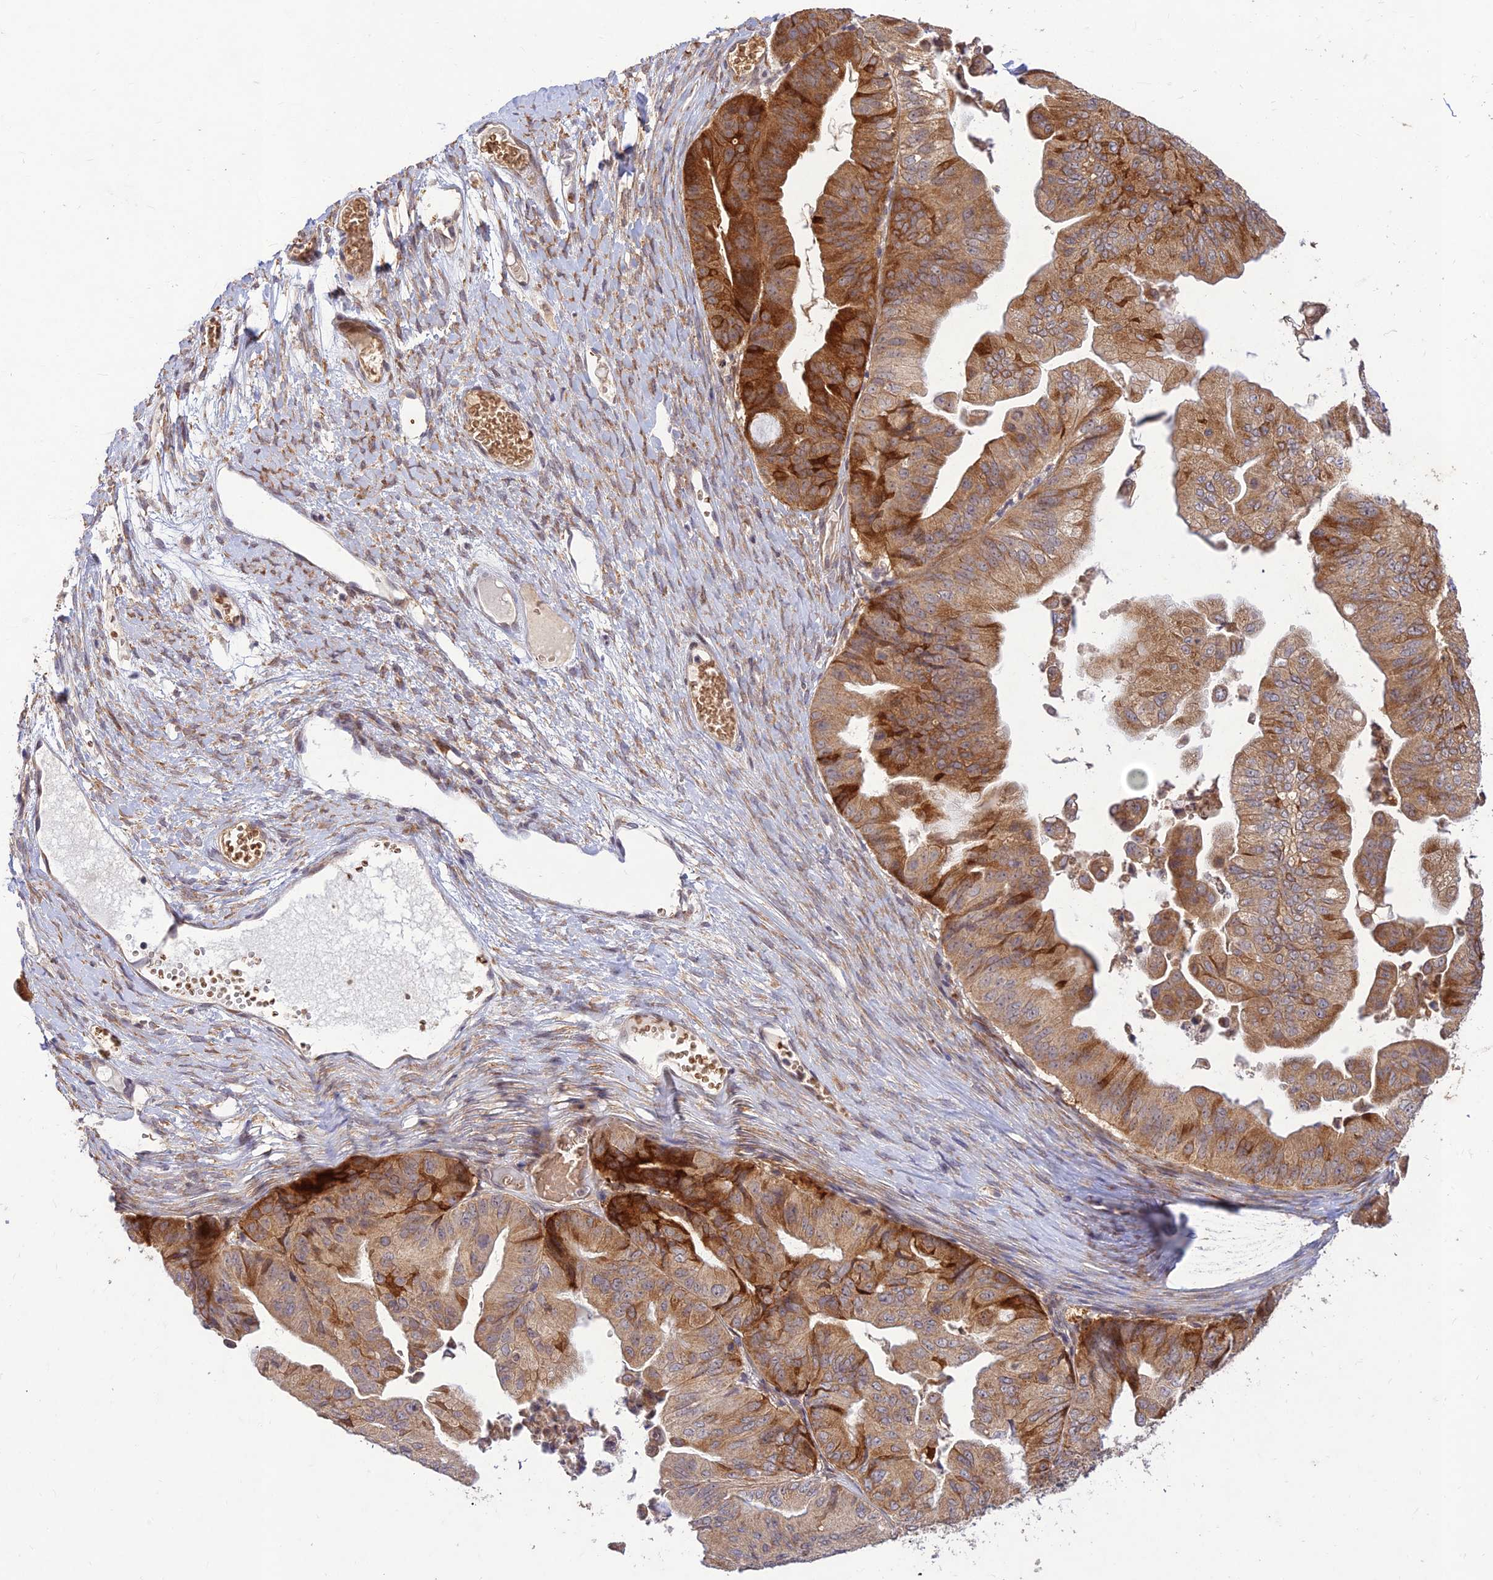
{"staining": {"intensity": "moderate", "quantity": ">75%", "location": "cytoplasmic/membranous"}, "tissue": "ovarian cancer", "cell_type": "Tumor cells", "image_type": "cancer", "snomed": [{"axis": "morphology", "description": "Cystadenocarcinoma, mucinous, NOS"}, {"axis": "topography", "description": "Ovary"}], "caption": "Immunohistochemical staining of ovarian cancer reveals moderate cytoplasmic/membranous protein staining in approximately >75% of tumor cells.", "gene": "PPP1R11", "patient": {"sex": "female", "age": 61}}